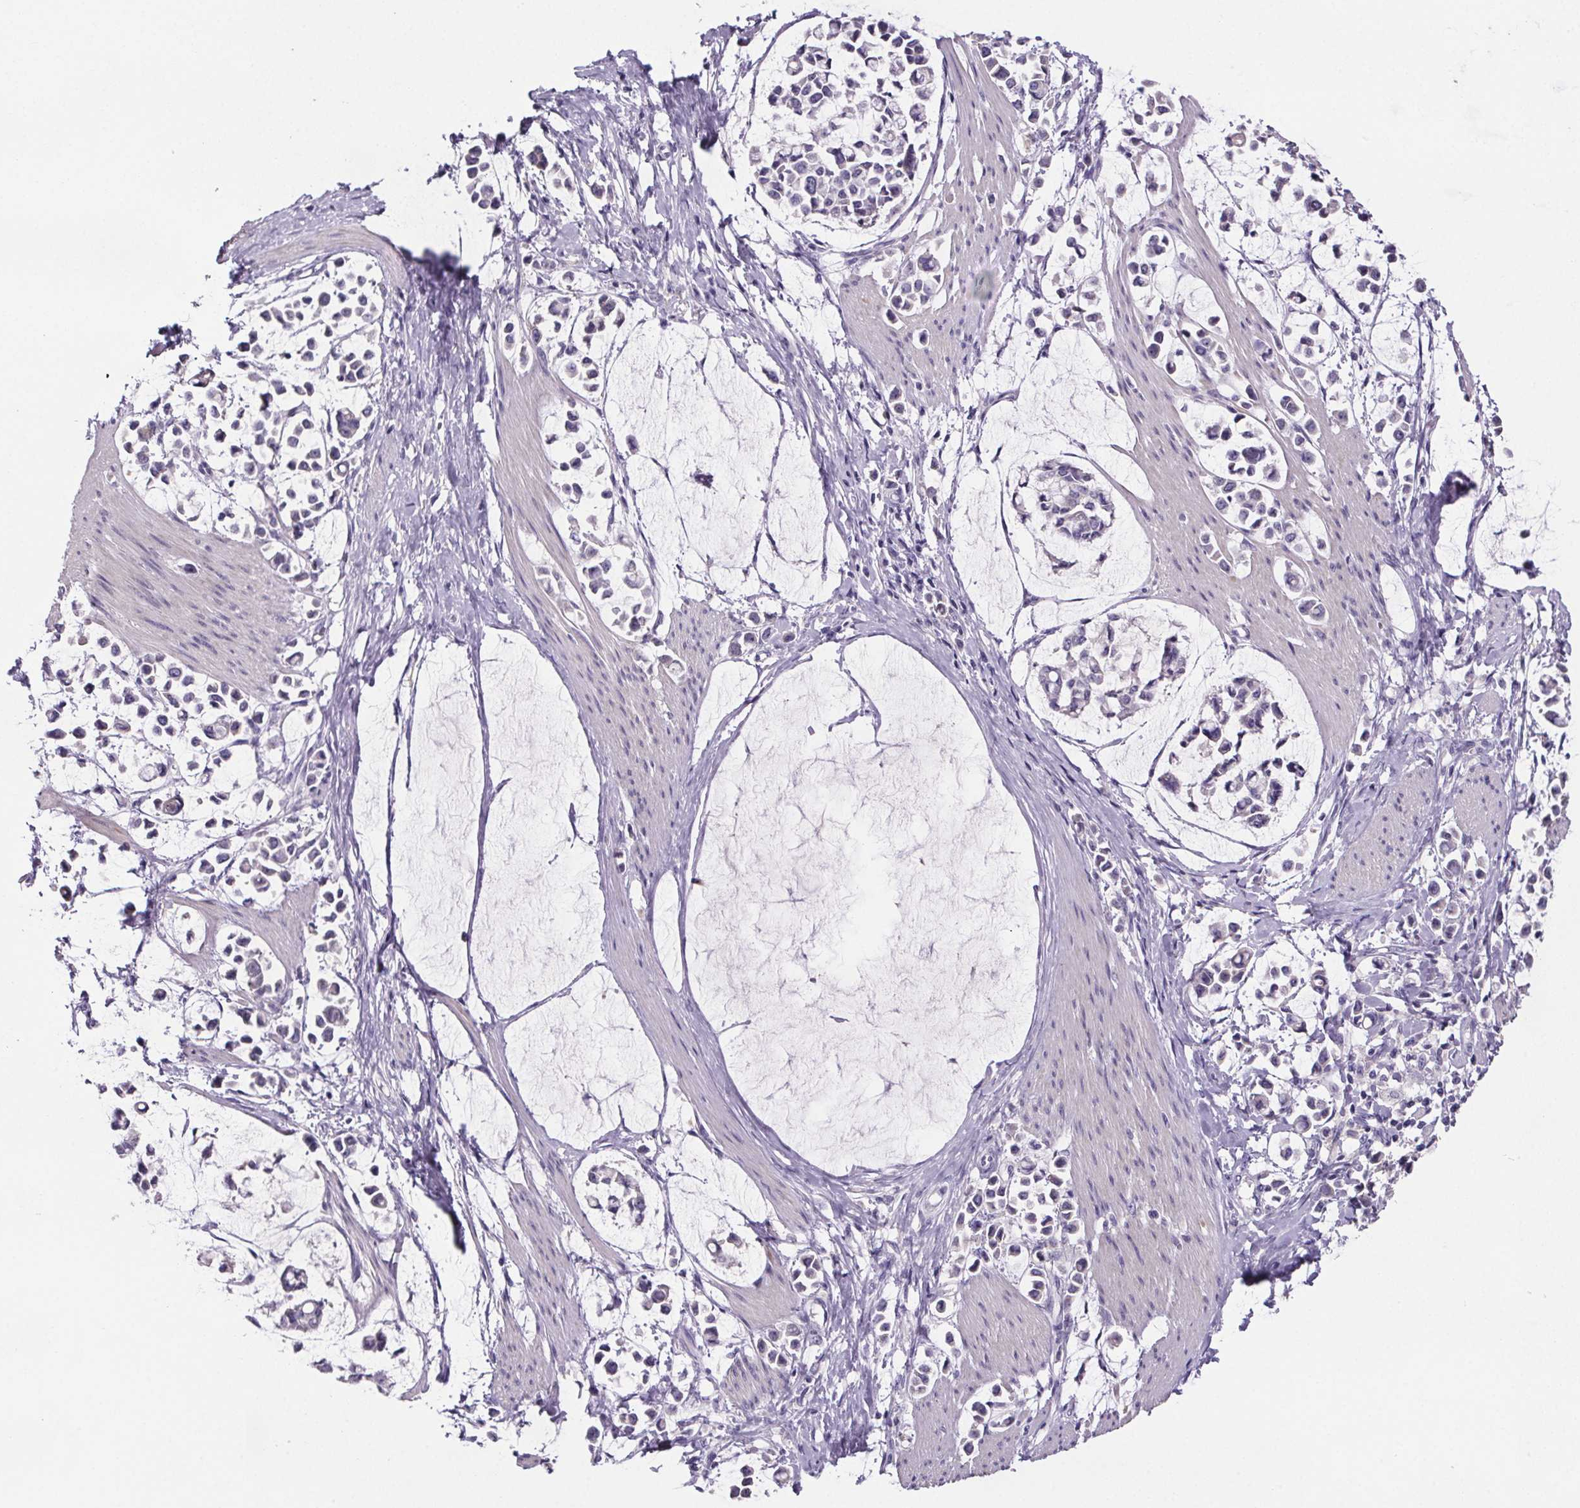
{"staining": {"intensity": "negative", "quantity": "none", "location": "none"}, "tissue": "stomach cancer", "cell_type": "Tumor cells", "image_type": "cancer", "snomed": [{"axis": "morphology", "description": "Adenocarcinoma, NOS"}, {"axis": "topography", "description": "Stomach"}], "caption": "Adenocarcinoma (stomach) was stained to show a protein in brown. There is no significant staining in tumor cells. (Brightfield microscopy of DAB (3,3'-diaminobenzidine) immunohistochemistry at high magnification).", "gene": "CUBN", "patient": {"sex": "male", "age": 82}}